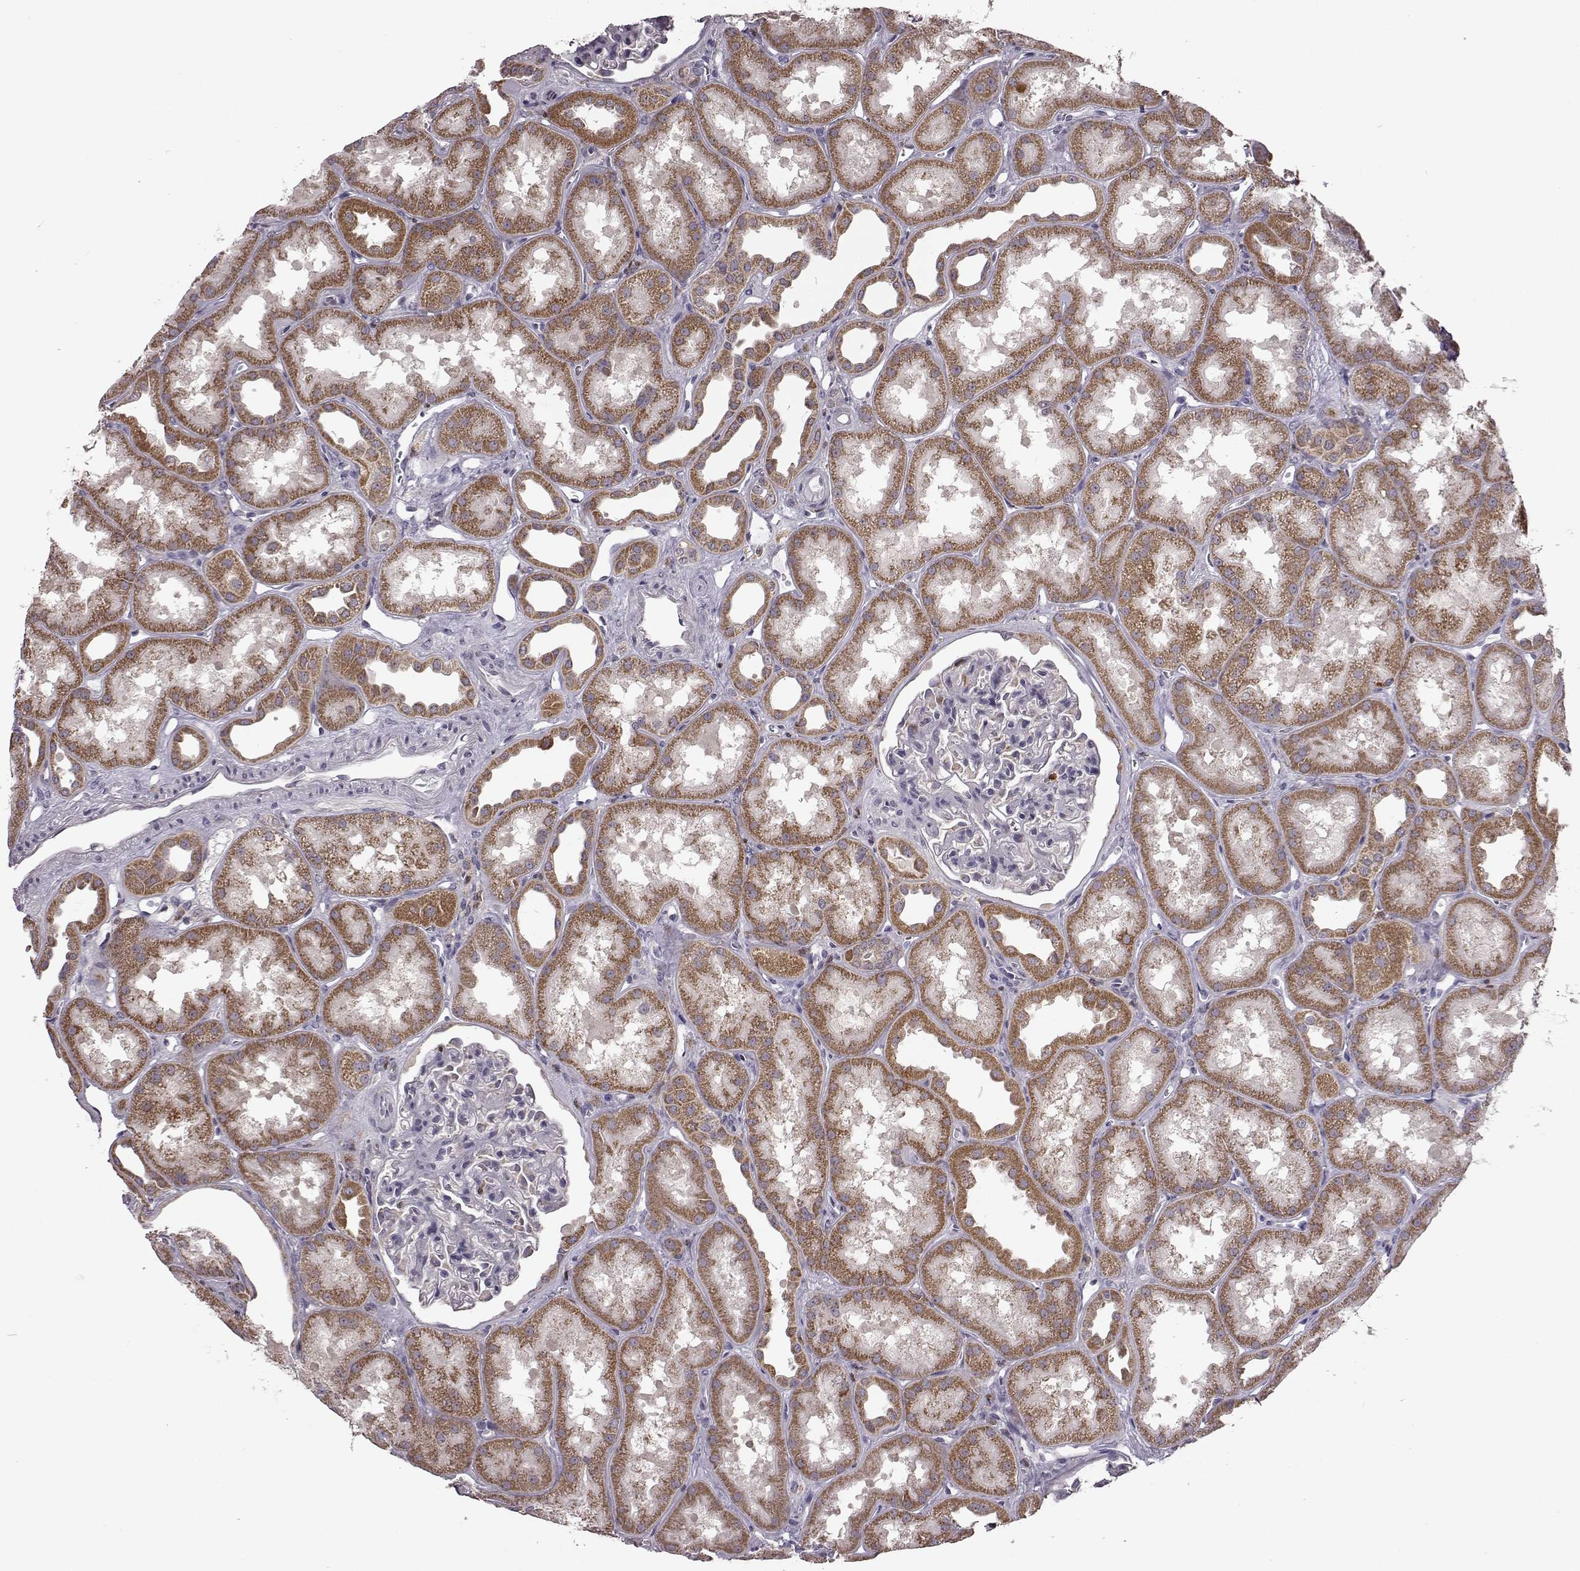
{"staining": {"intensity": "negative", "quantity": "none", "location": "none"}, "tissue": "kidney", "cell_type": "Cells in glomeruli", "image_type": "normal", "snomed": [{"axis": "morphology", "description": "Normal tissue, NOS"}, {"axis": "topography", "description": "Kidney"}], "caption": "Immunohistochemical staining of benign kidney reveals no significant positivity in cells in glomeruli.", "gene": "DOK2", "patient": {"sex": "male", "age": 61}}